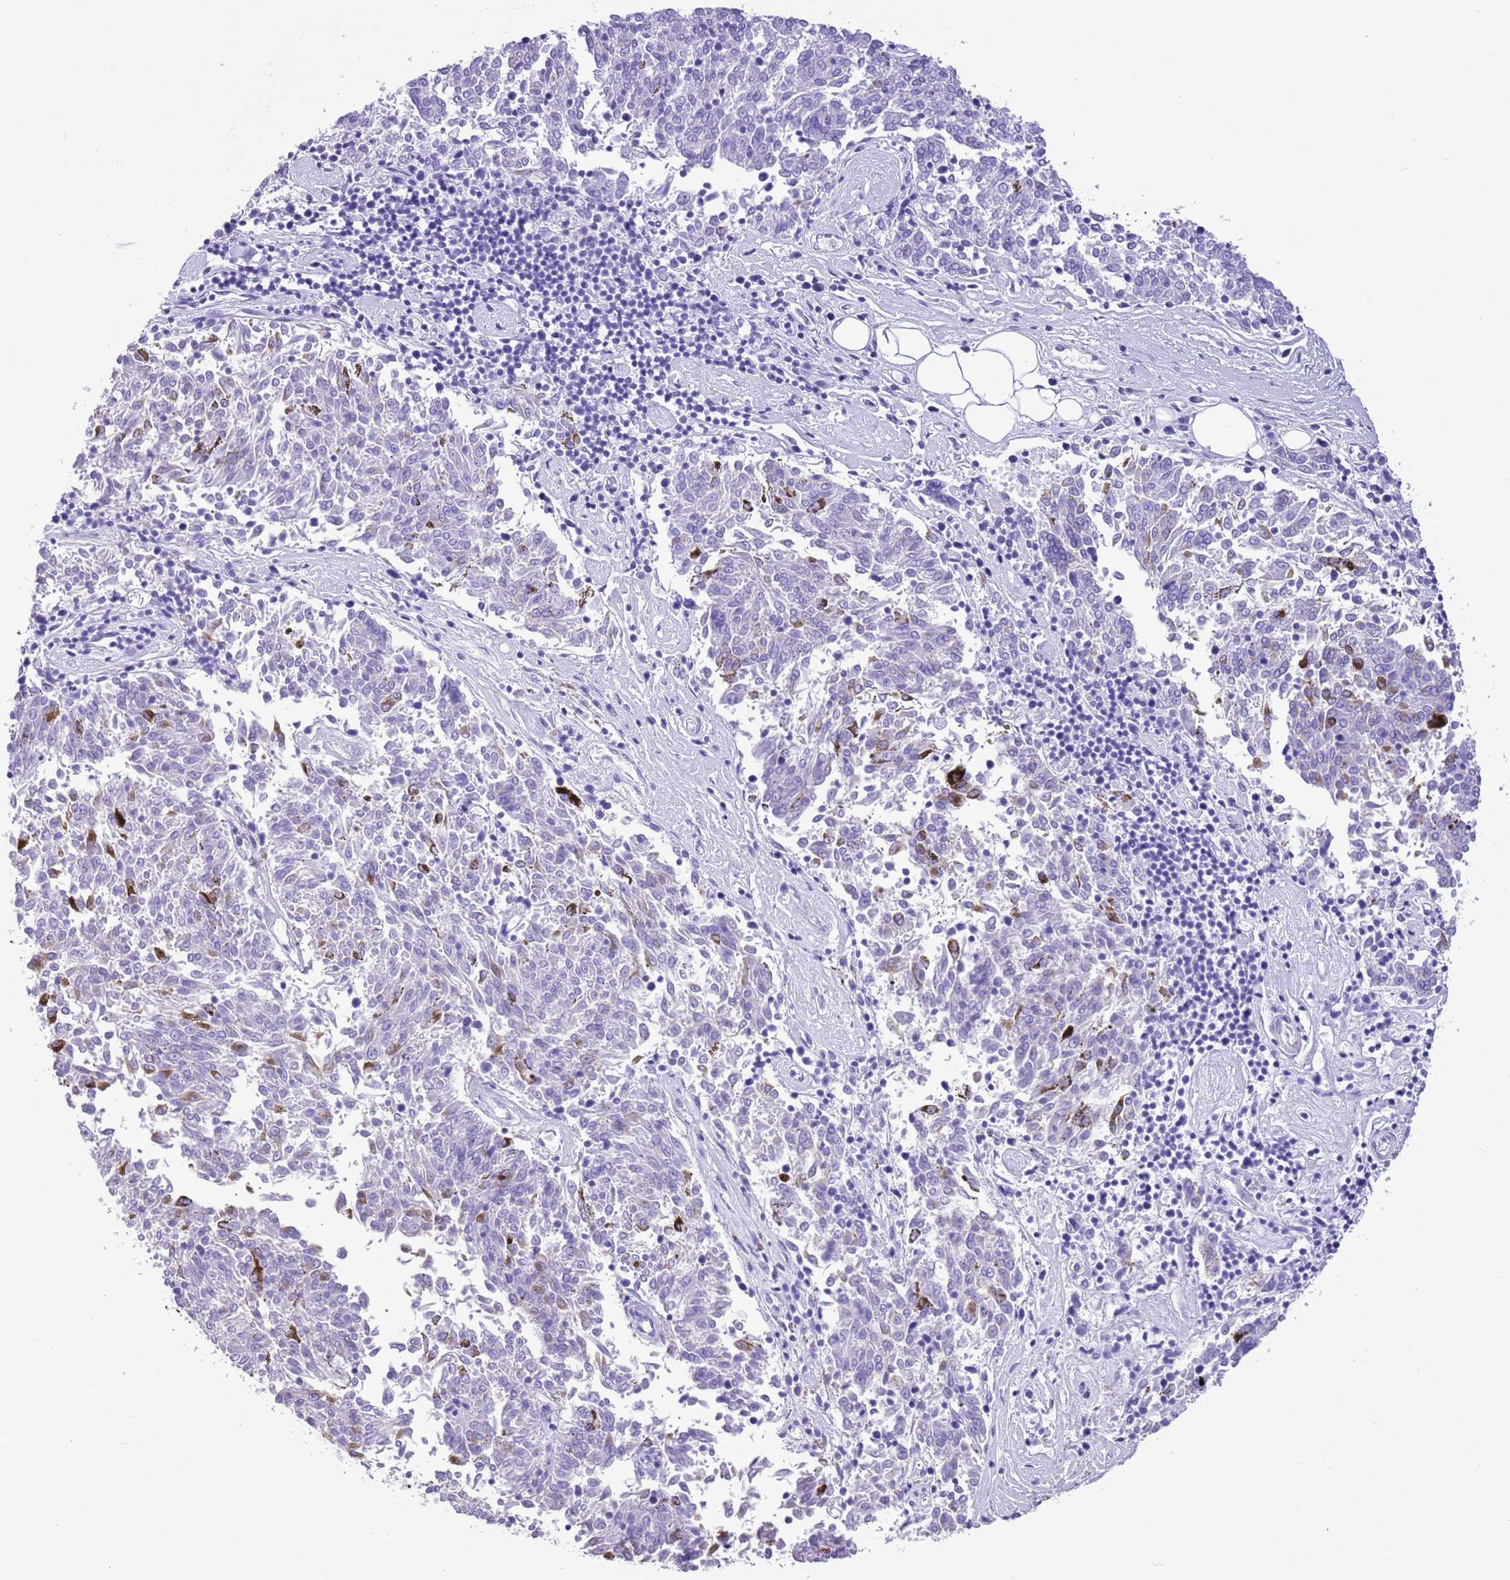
{"staining": {"intensity": "negative", "quantity": "none", "location": "none"}, "tissue": "melanoma", "cell_type": "Tumor cells", "image_type": "cancer", "snomed": [{"axis": "morphology", "description": "Malignant melanoma, NOS"}, {"axis": "topography", "description": "Skin"}], "caption": "Tumor cells show no significant protein expression in malignant melanoma.", "gene": "TBC1D10B", "patient": {"sex": "female", "age": 72}}